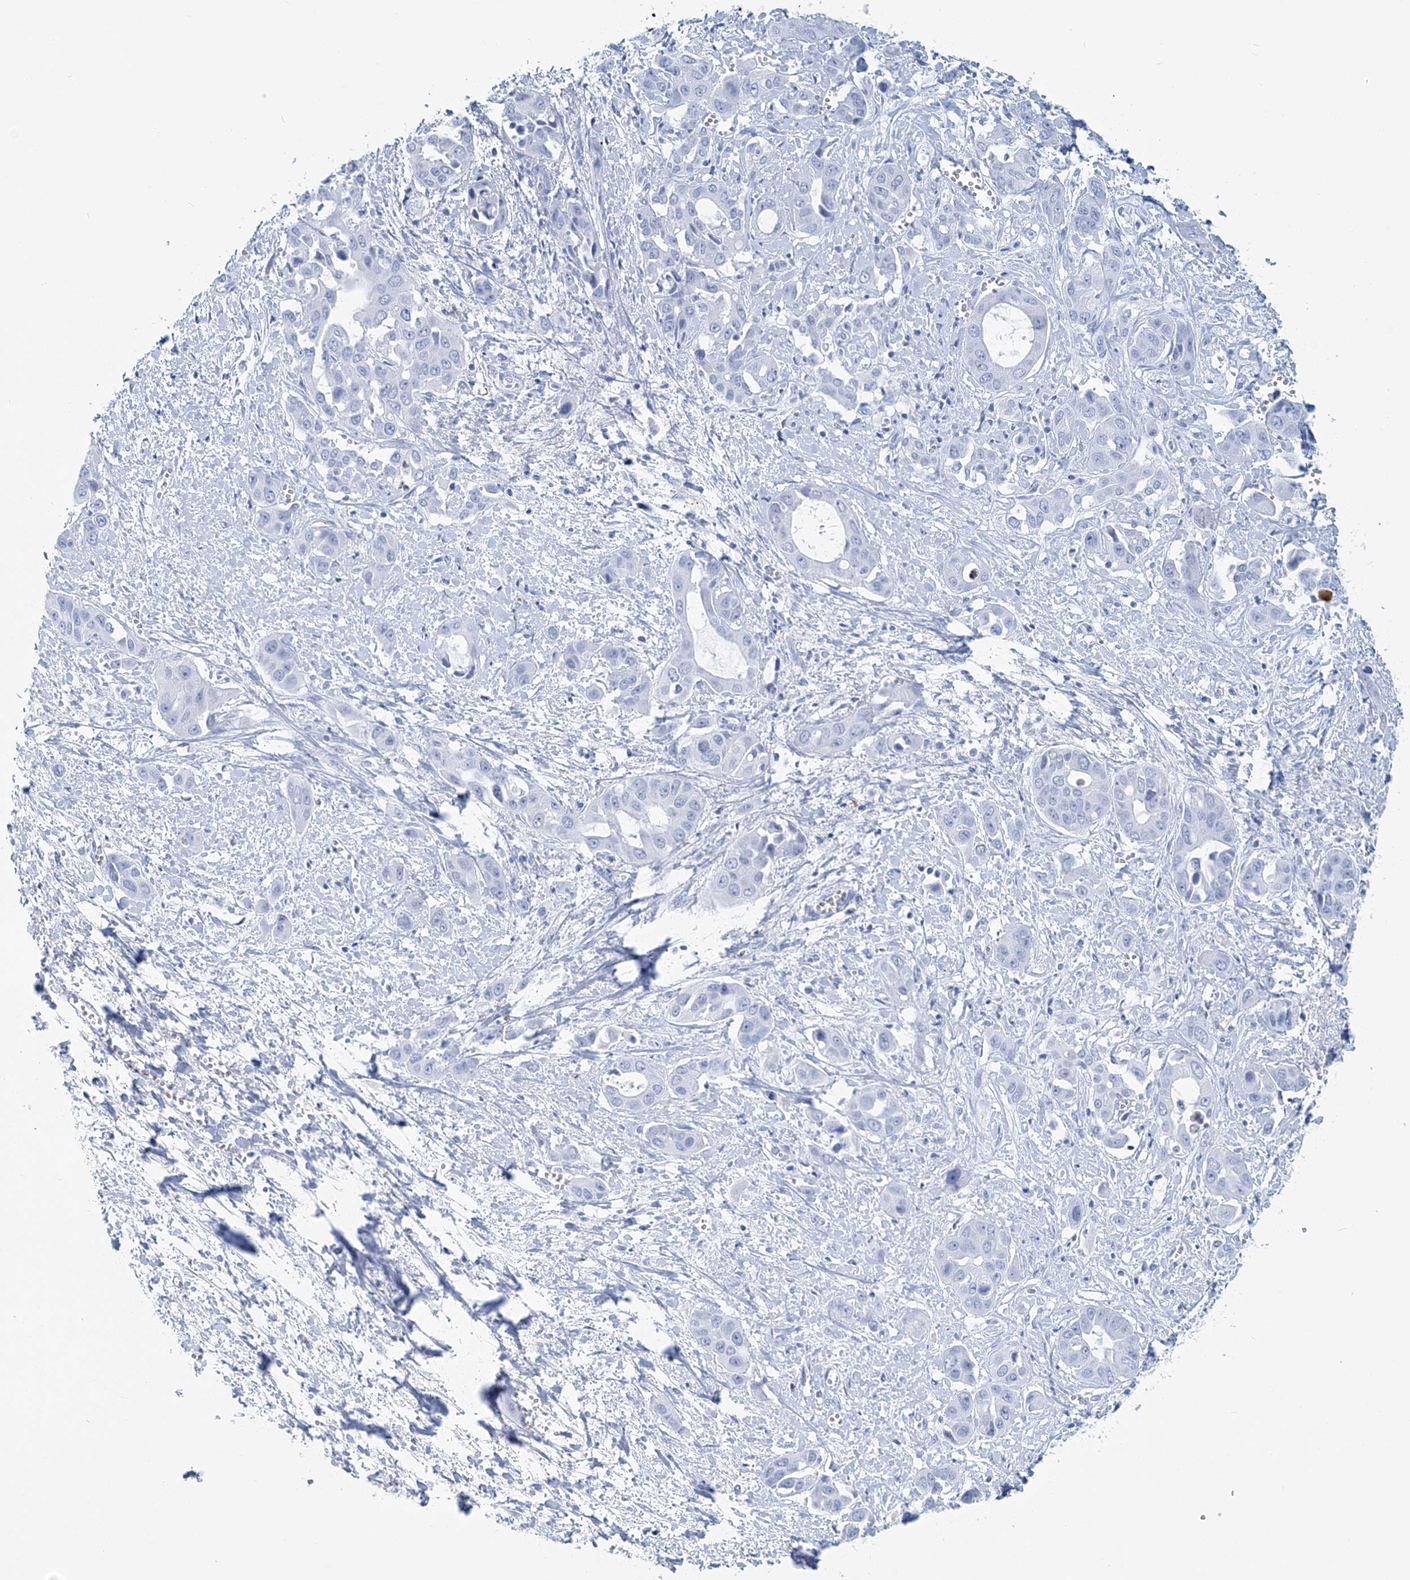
{"staining": {"intensity": "negative", "quantity": "none", "location": "none"}, "tissue": "liver cancer", "cell_type": "Tumor cells", "image_type": "cancer", "snomed": [{"axis": "morphology", "description": "Cholangiocarcinoma"}, {"axis": "topography", "description": "Liver"}], "caption": "Cholangiocarcinoma (liver) stained for a protein using immunohistochemistry (IHC) displays no staining tumor cells.", "gene": "NKX6-1", "patient": {"sex": "female", "age": 52}}